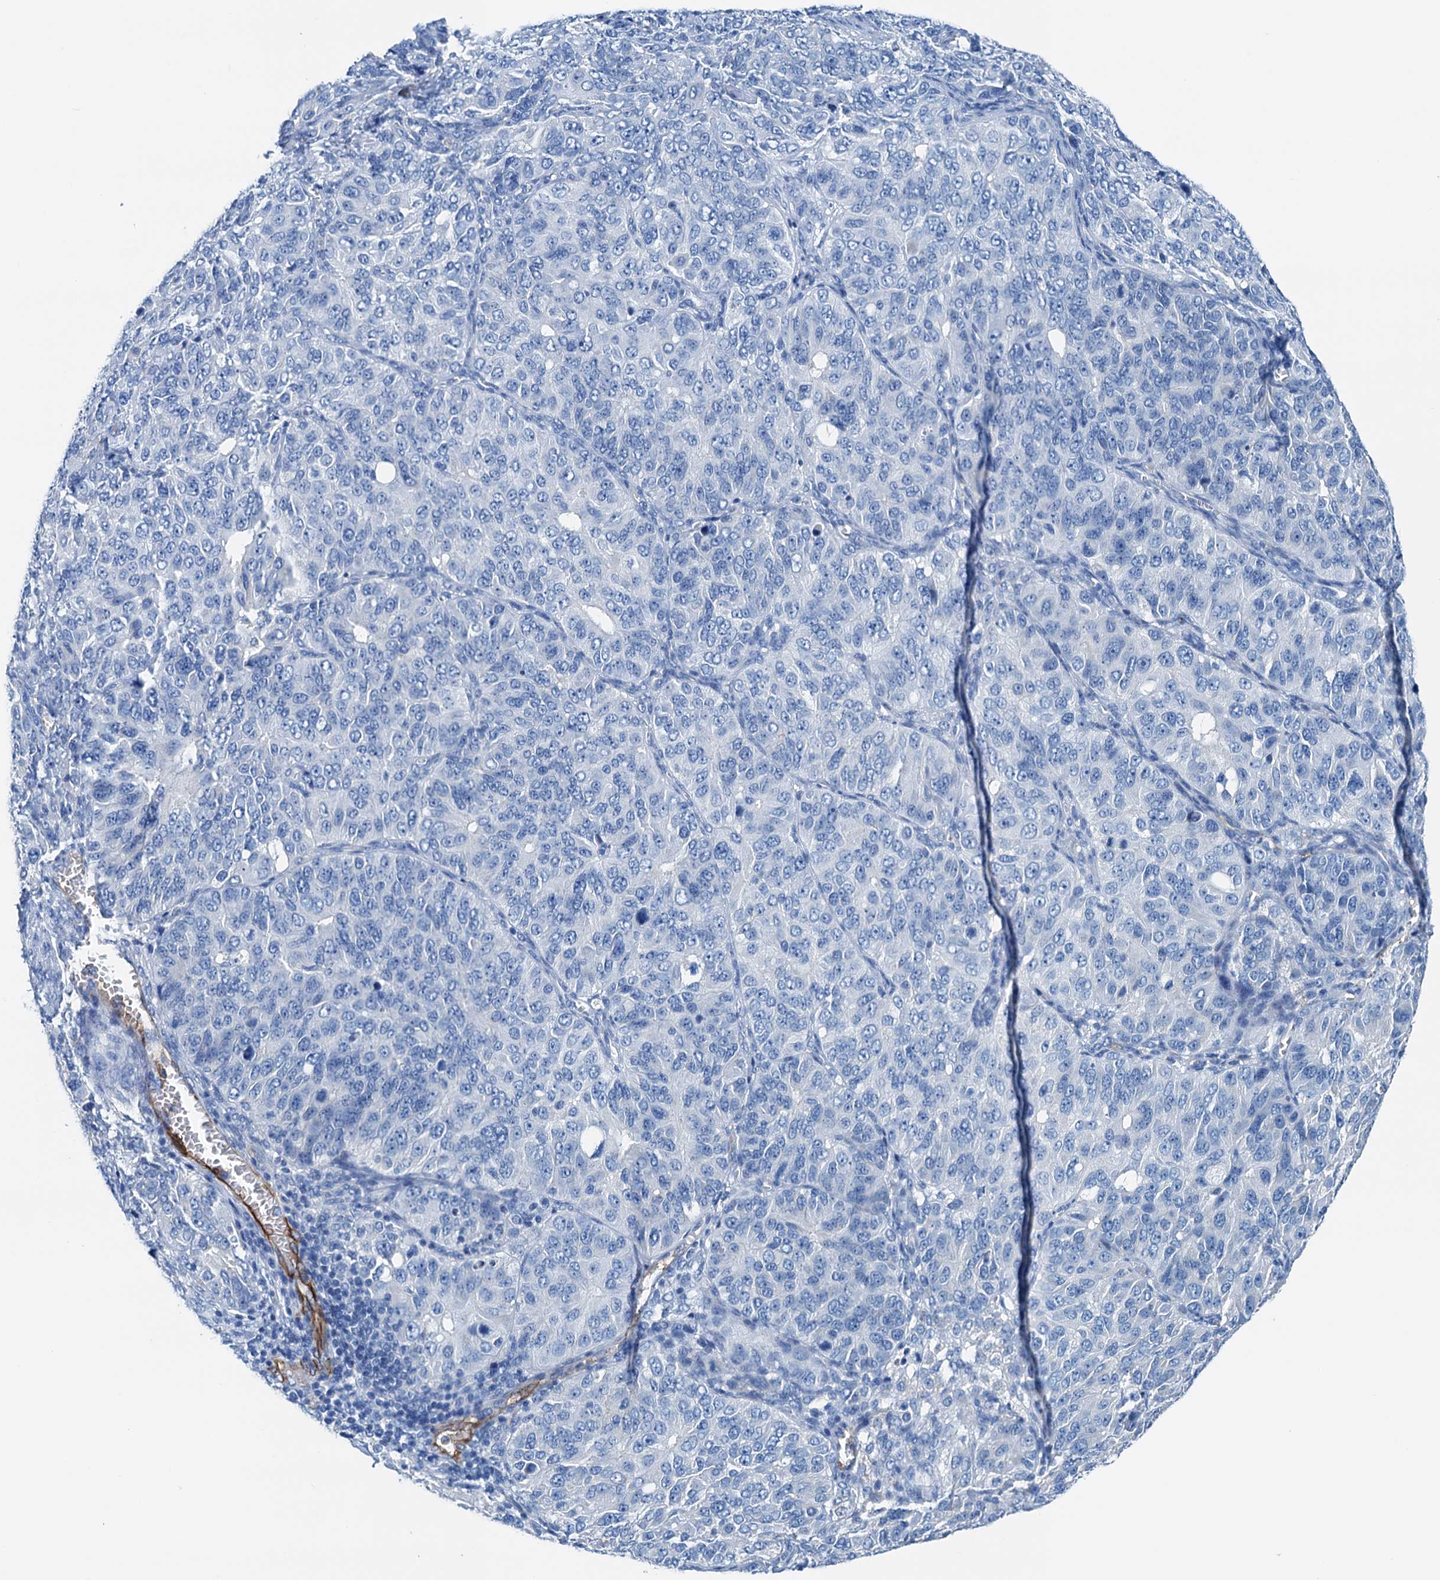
{"staining": {"intensity": "negative", "quantity": "none", "location": "none"}, "tissue": "ovarian cancer", "cell_type": "Tumor cells", "image_type": "cancer", "snomed": [{"axis": "morphology", "description": "Carcinoma, endometroid"}, {"axis": "topography", "description": "Ovary"}], "caption": "Immunohistochemistry photomicrograph of human ovarian cancer (endometroid carcinoma) stained for a protein (brown), which displays no staining in tumor cells. The staining was performed using DAB (3,3'-diaminobenzidine) to visualize the protein expression in brown, while the nuclei were stained in blue with hematoxylin (Magnification: 20x).", "gene": "C1QTNF4", "patient": {"sex": "female", "age": 51}}